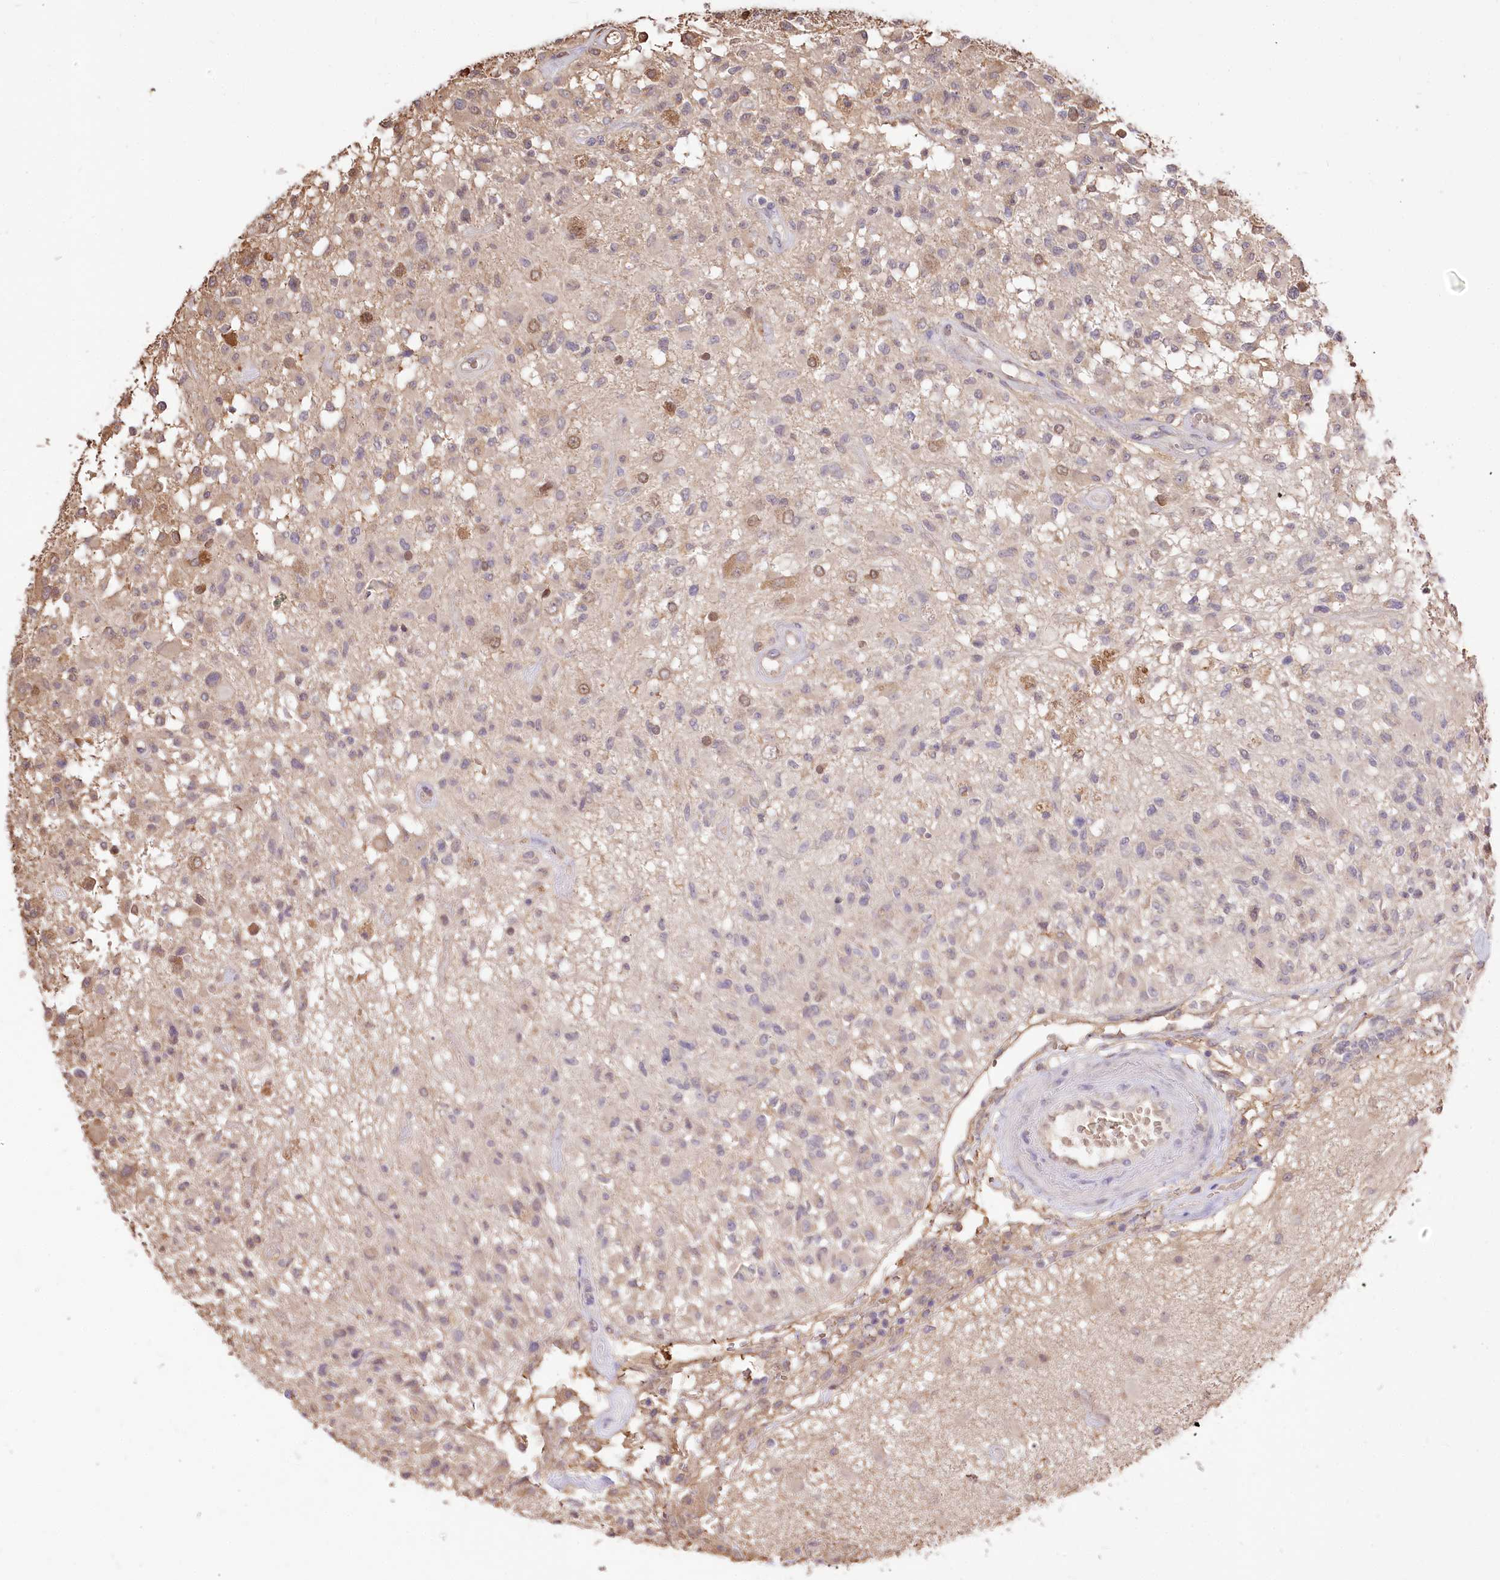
{"staining": {"intensity": "weak", "quantity": "<25%", "location": "cytoplasmic/membranous,nuclear"}, "tissue": "glioma", "cell_type": "Tumor cells", "image_type": "cancer", "snomed": [{"axis": "morphology", "description": "Glioma, malignant, High grade"}, {"axis": "morphology", "description": "Glioblastoma, NOS"}, {"axis": "topography", "description": "Brain"}], "caption": "The image demonstrates no significant positivity in tumor cells of glioma.", "gene": "R3HDM2", "patient": {"sex": "male", "age": 60}}